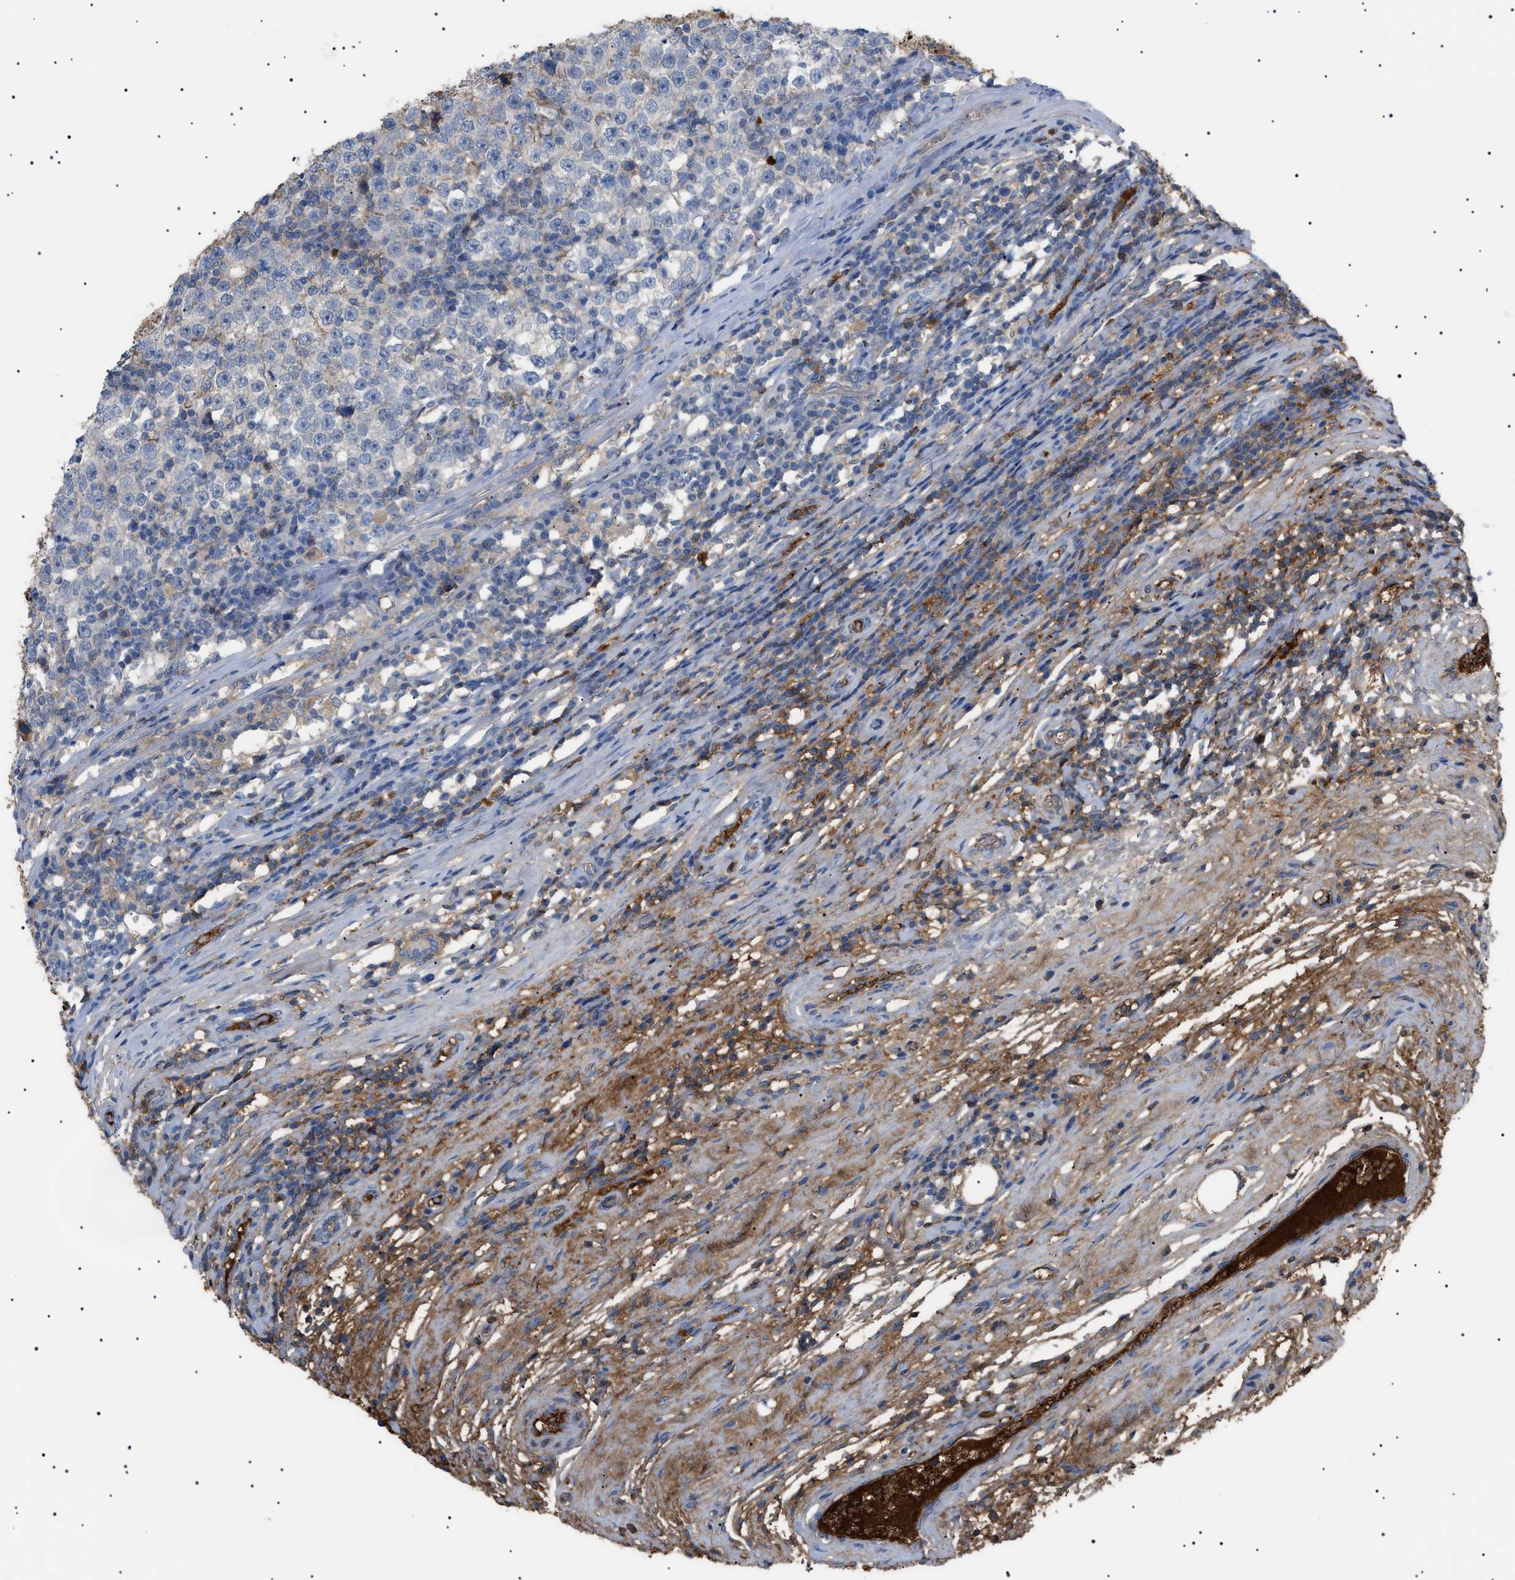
{"staining": {"intensity": "negative", "quantity": "none", "location": "none"}, "tissue": "testis cancer", "cell_type": "Tumor cells", "image_type": "cancer", "snomed": [{"axis": "morphology", "description": "Seminoma, NOS"}, {"axis": "topography", "description": "Testis"}], "caption": "This is an IHC image of human testis cancer. There is no expression in tumor cells.", "gene": "LPA", "patient": {"sex": "male", "age": 43}}